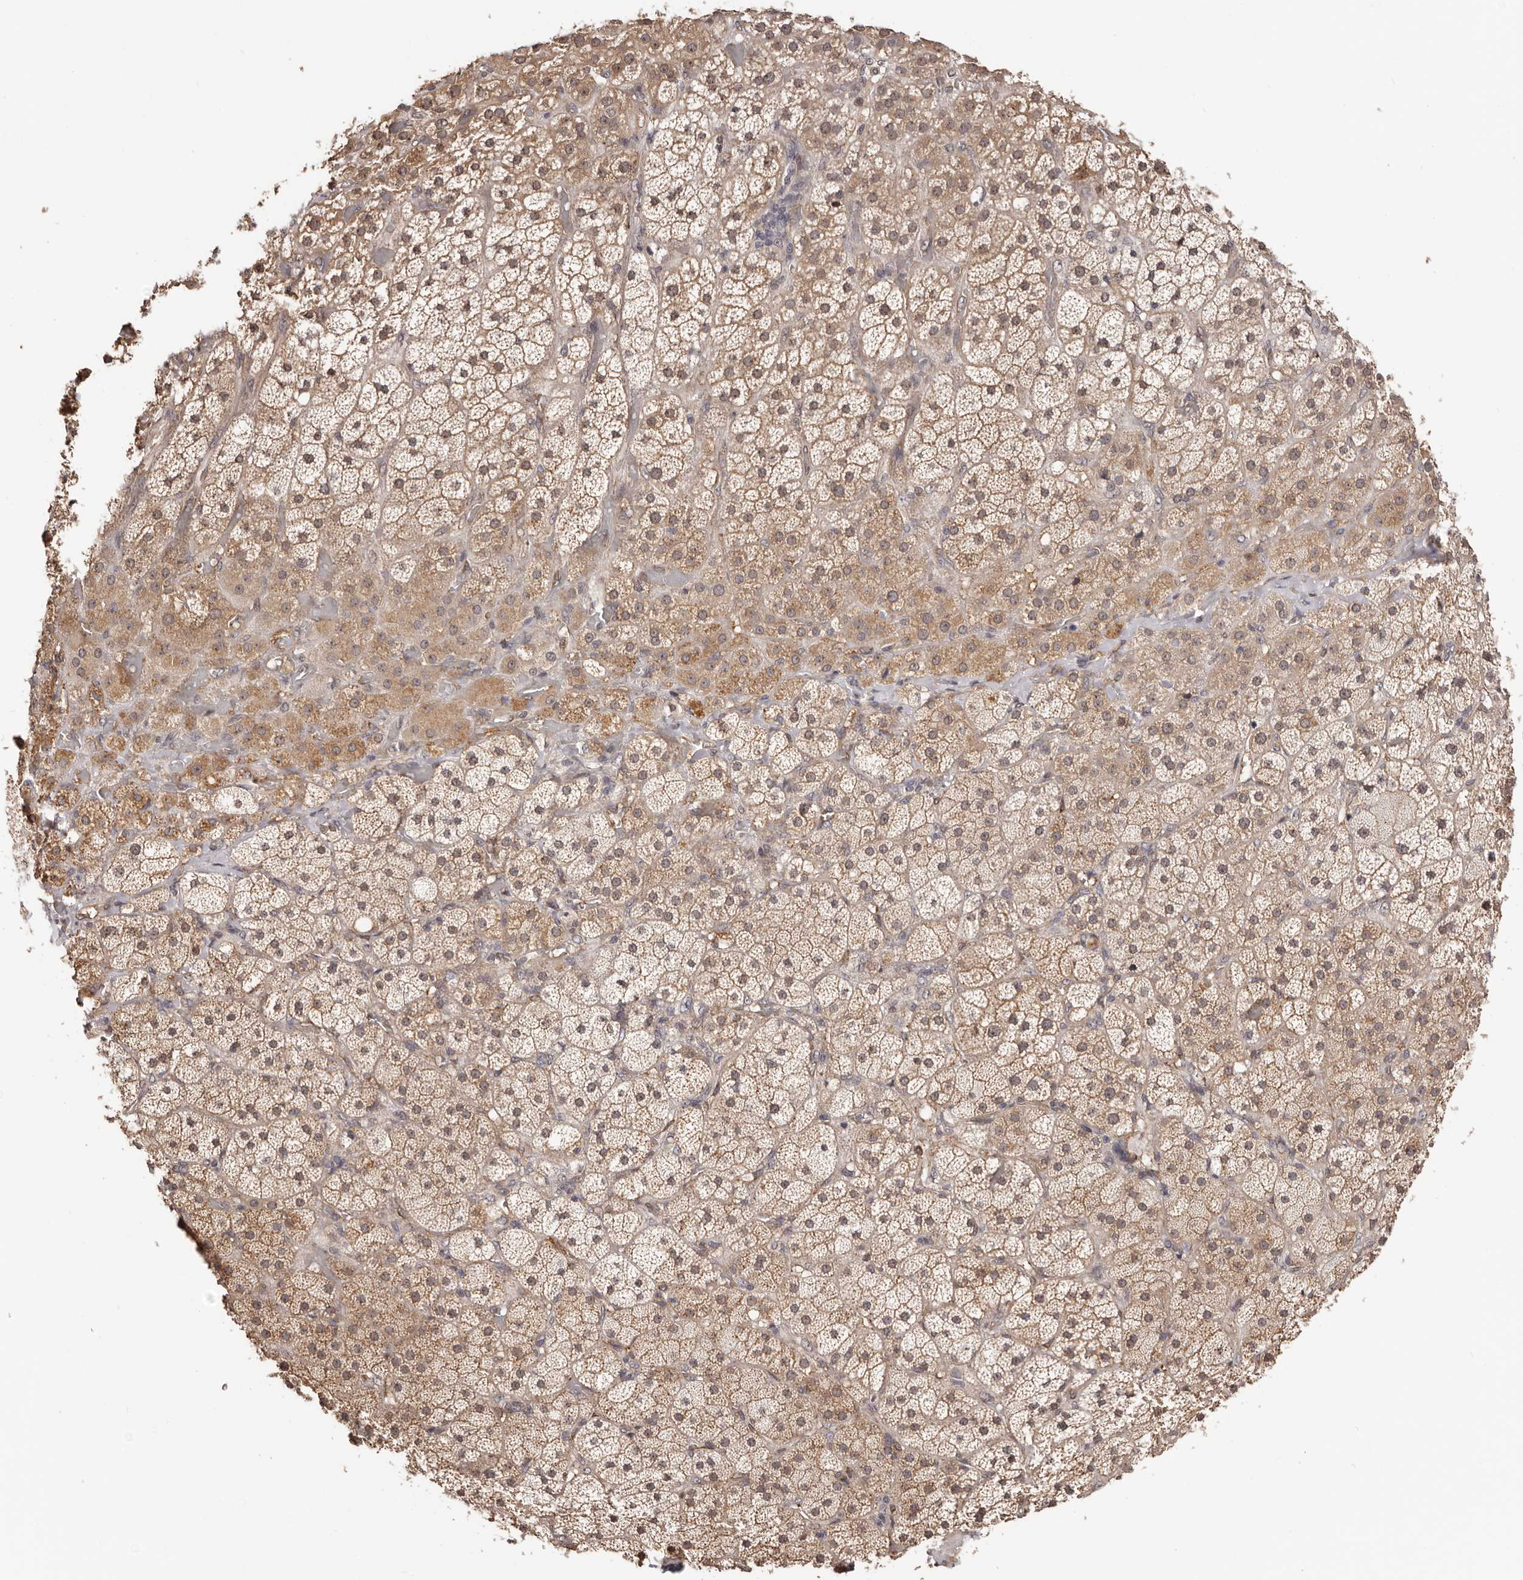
{"staining": {"intensity": "moderate", "quantity": ">75%", "location": "cytoplasmic/membranous,nuclear"}, "tissue": "adrenal gland", "cell_type": "Glandular cells", "image_type": "normal", "snomed": [{"axis": "morphology", "description": "Normal tissue, NOS"}, {"axis": "topography", "description": "Adrenal gland"}], "caption": "The immunohistochemical stain highlights moderate cytoplasmic/membranous,nuclear staining in glandular cells of benign adrenal gland.", "gene": "NOL12", "patient": {"sex": "male", "age": 57}}